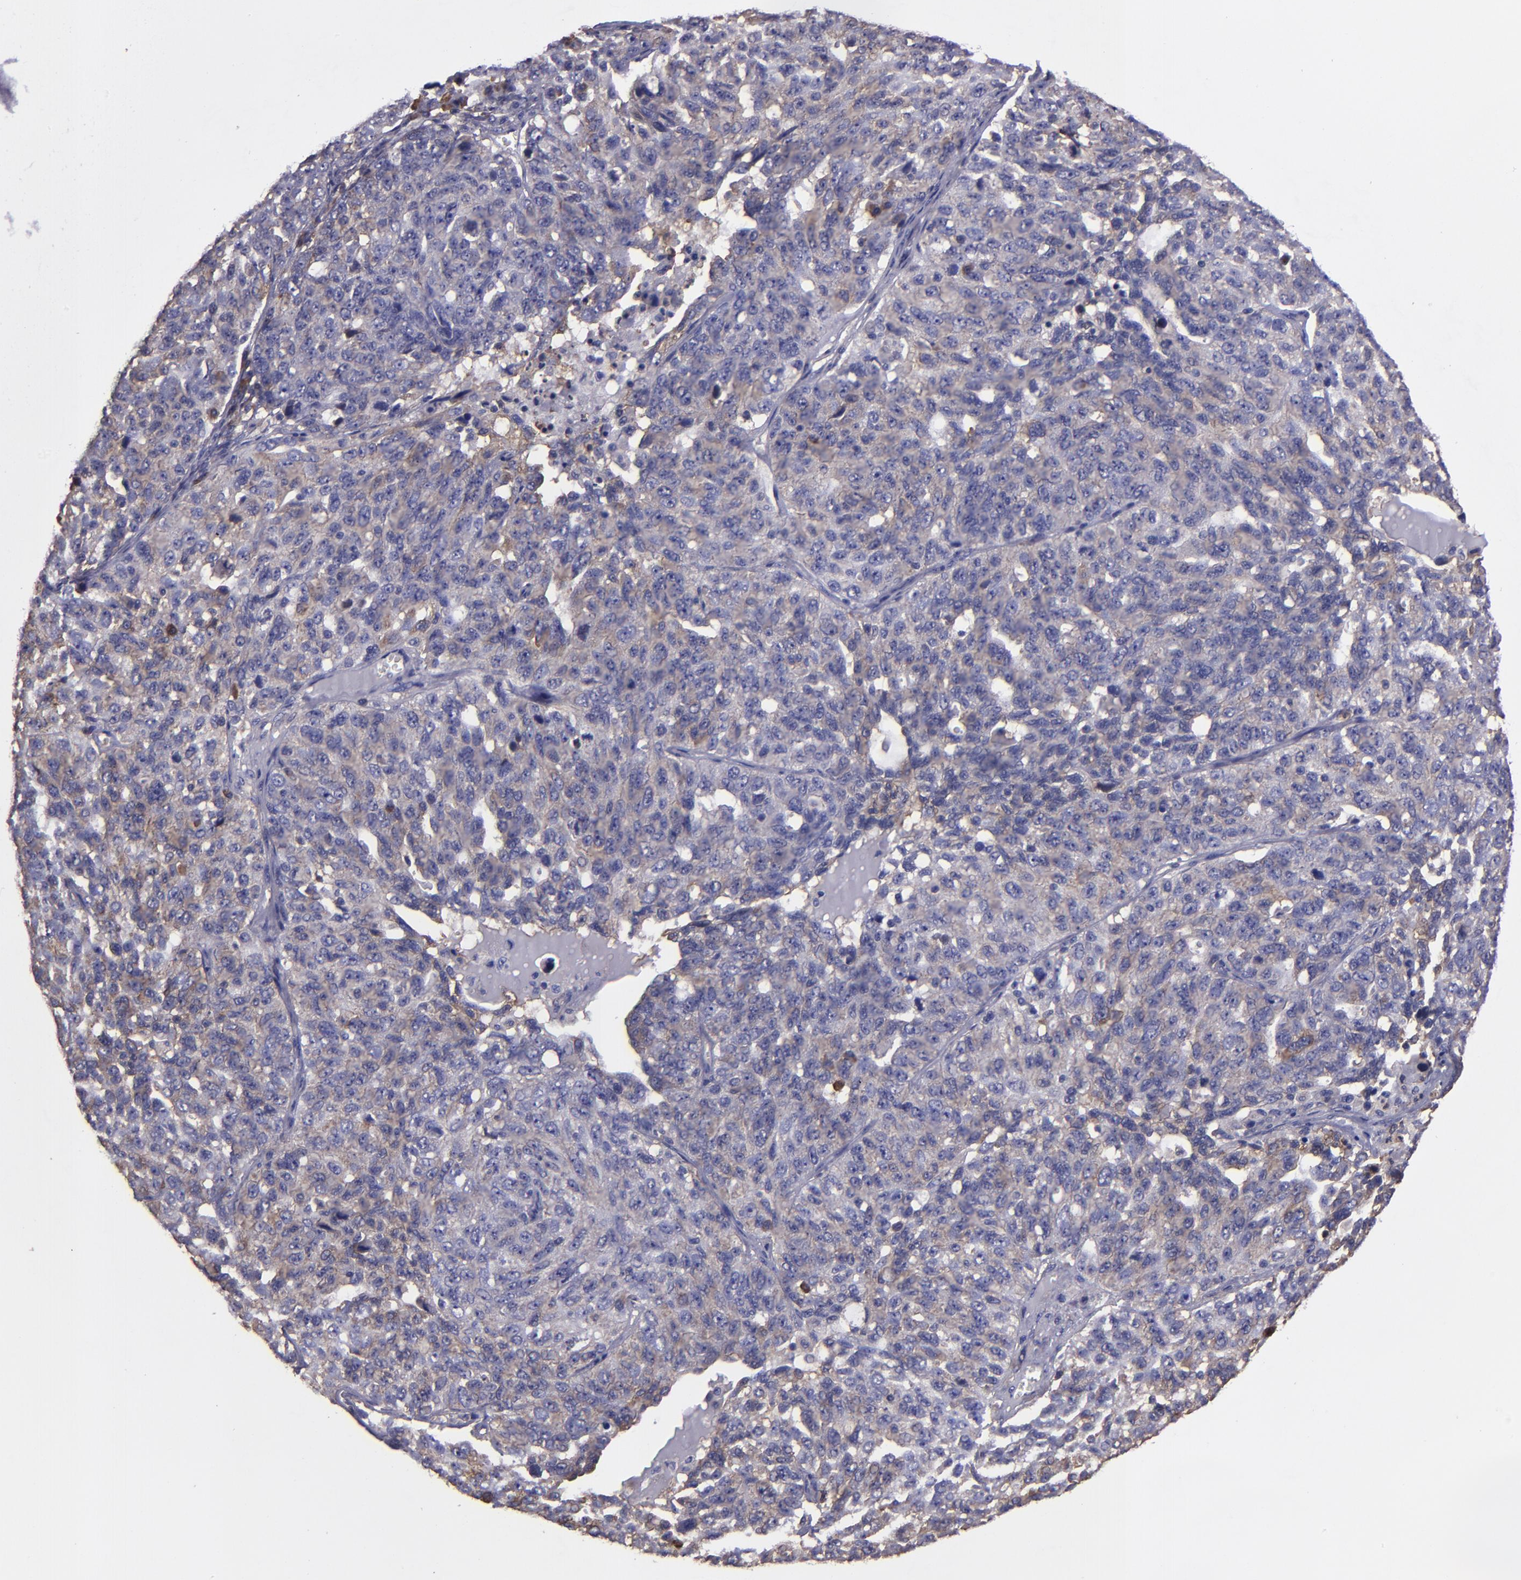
{"staining": {"intensity": "weak", "quantity": "25%-75%", "location": "cytoplasmic/membranous"}, "tissue": "ovarian cancer", "cell_type": "Tumor cells", "image_type": "cancer", "snomed": [{"axis": "morphology", "description": "Cystadenocarcinoma, serous, NOS"}, {"axis": "topography", "description": "Ovary"}], "caption": "Immunohistochemistry (IHC) histopathology image of serous cystadenocarcinoma (ovarian) stained for a protein (brown), which displays low levels of weak cytoplasmic/membranous expression in about 25%-75% of tumor cells.", "gene": "CARS1", "patient": {"sex": "female", "age": 71}}